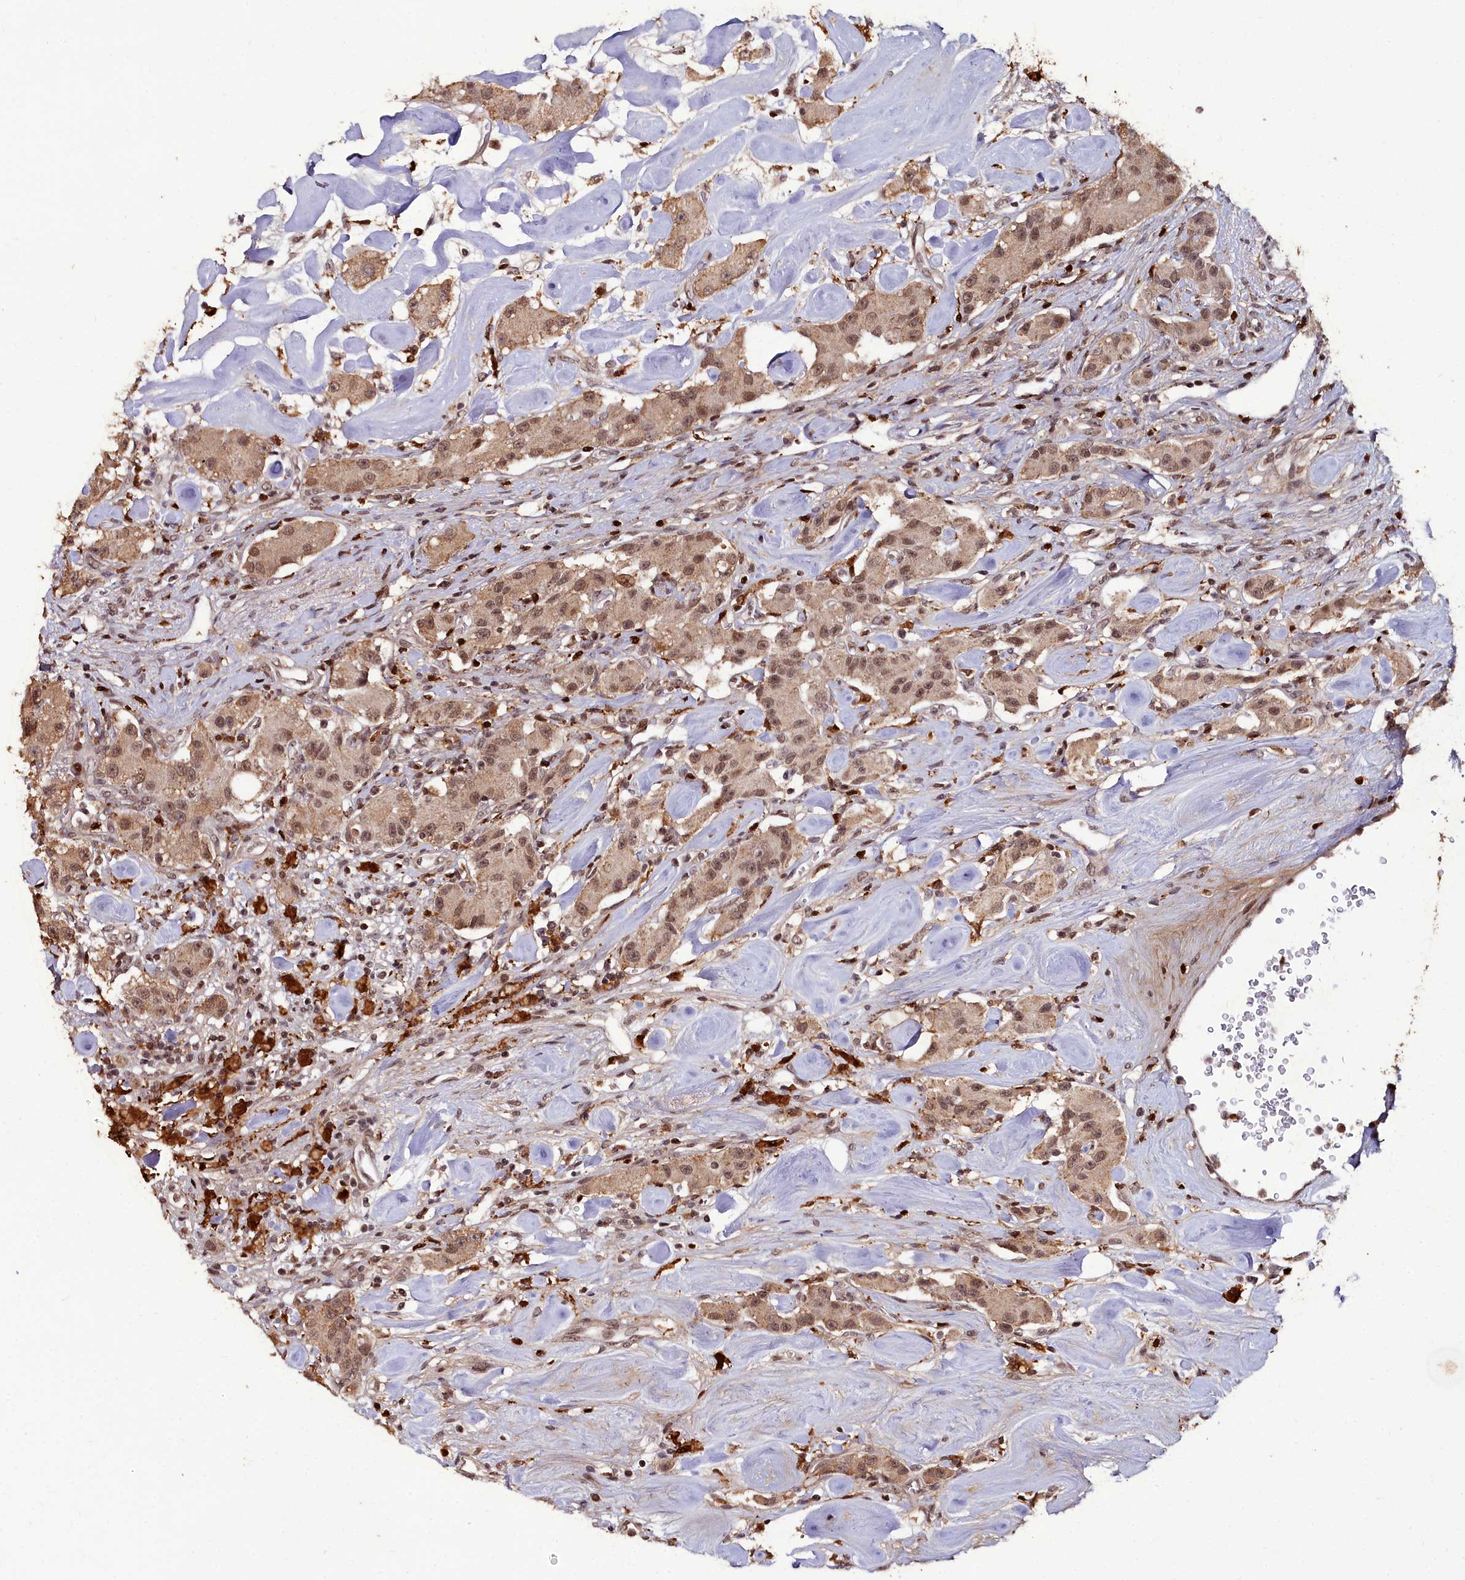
{"staining": {"intensity": "moderate", "quantity": ">75%", "location": "cytoplasmic/membranous,nuclear"}, "tissue": "carcinoid", "cell_type": "Tumor cells", "image_type": "cancer", "snomed": [{"axis": "morphology", "description": "Carcinoid, malignant, NOS"}, {"axis": "topography", "description": "Pancreas"}], "caption": "A histopathology image showing moderate cytoplasmic/membranous and nuclear staining in approximately >75% of tumor cells in carcinoid, as visualized by brown immunohistochemical staining.", "gene": "CXXC1", "patient": {"sex": "male", "age": 41}}